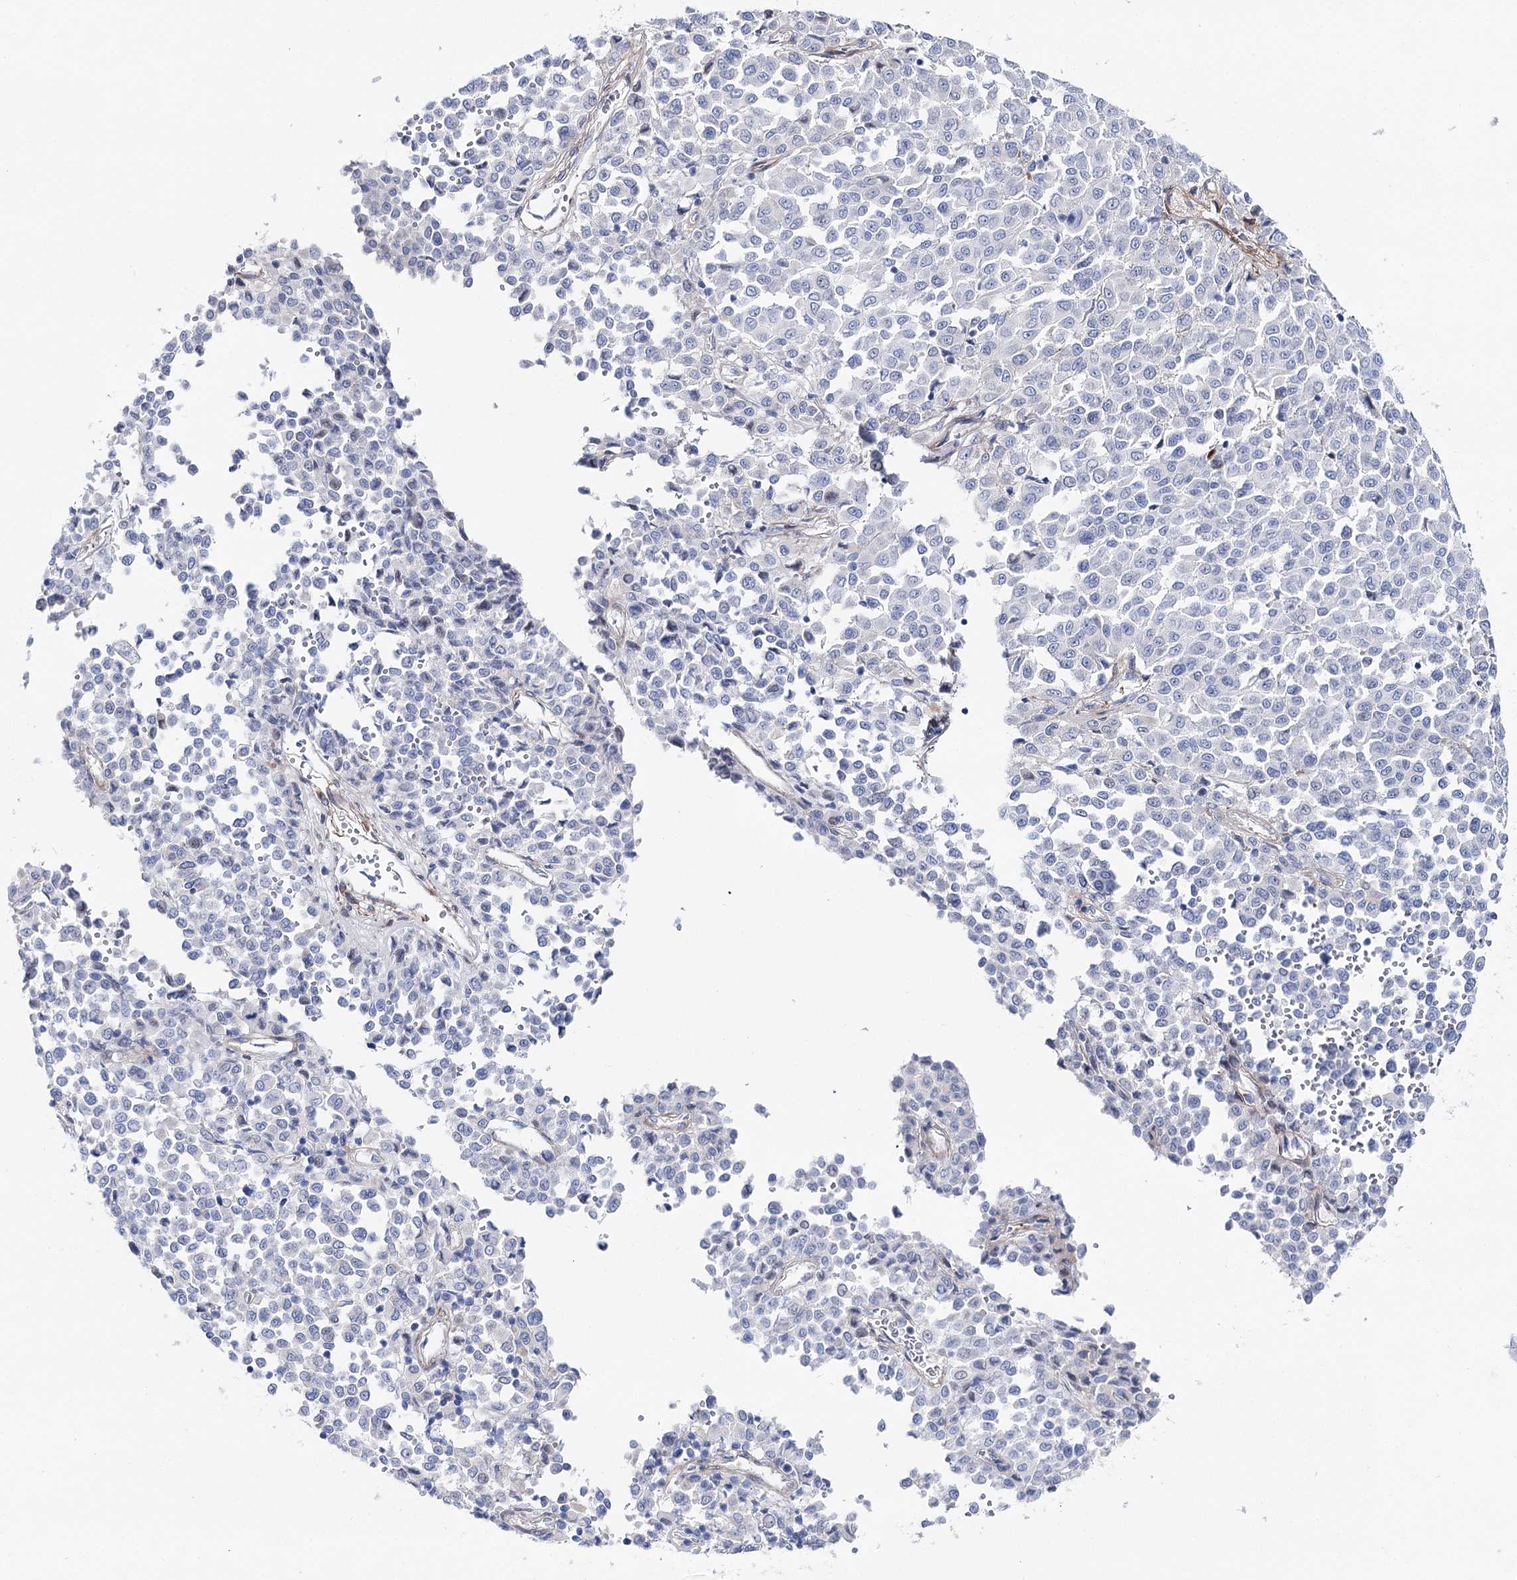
{"staining": {"intensity": "negative", "quantity": "none", "location": "none"}, "tissue": "melanoma", "cell_type": "Tumor cells", "image_type": "cancer", "snomed": [{"axis": "morphology", "description": "Malignant melanoma, Metastatic site"}, {"axis": "topography", "description": "Pancreas"}], "caption": "DAB immunohistochemical staining of malignant melanoma (metastatic site) shows no significant staining in tumor cells.", "gene": "ANKRD23", "patient": {"sex": "female", "age": 30}}